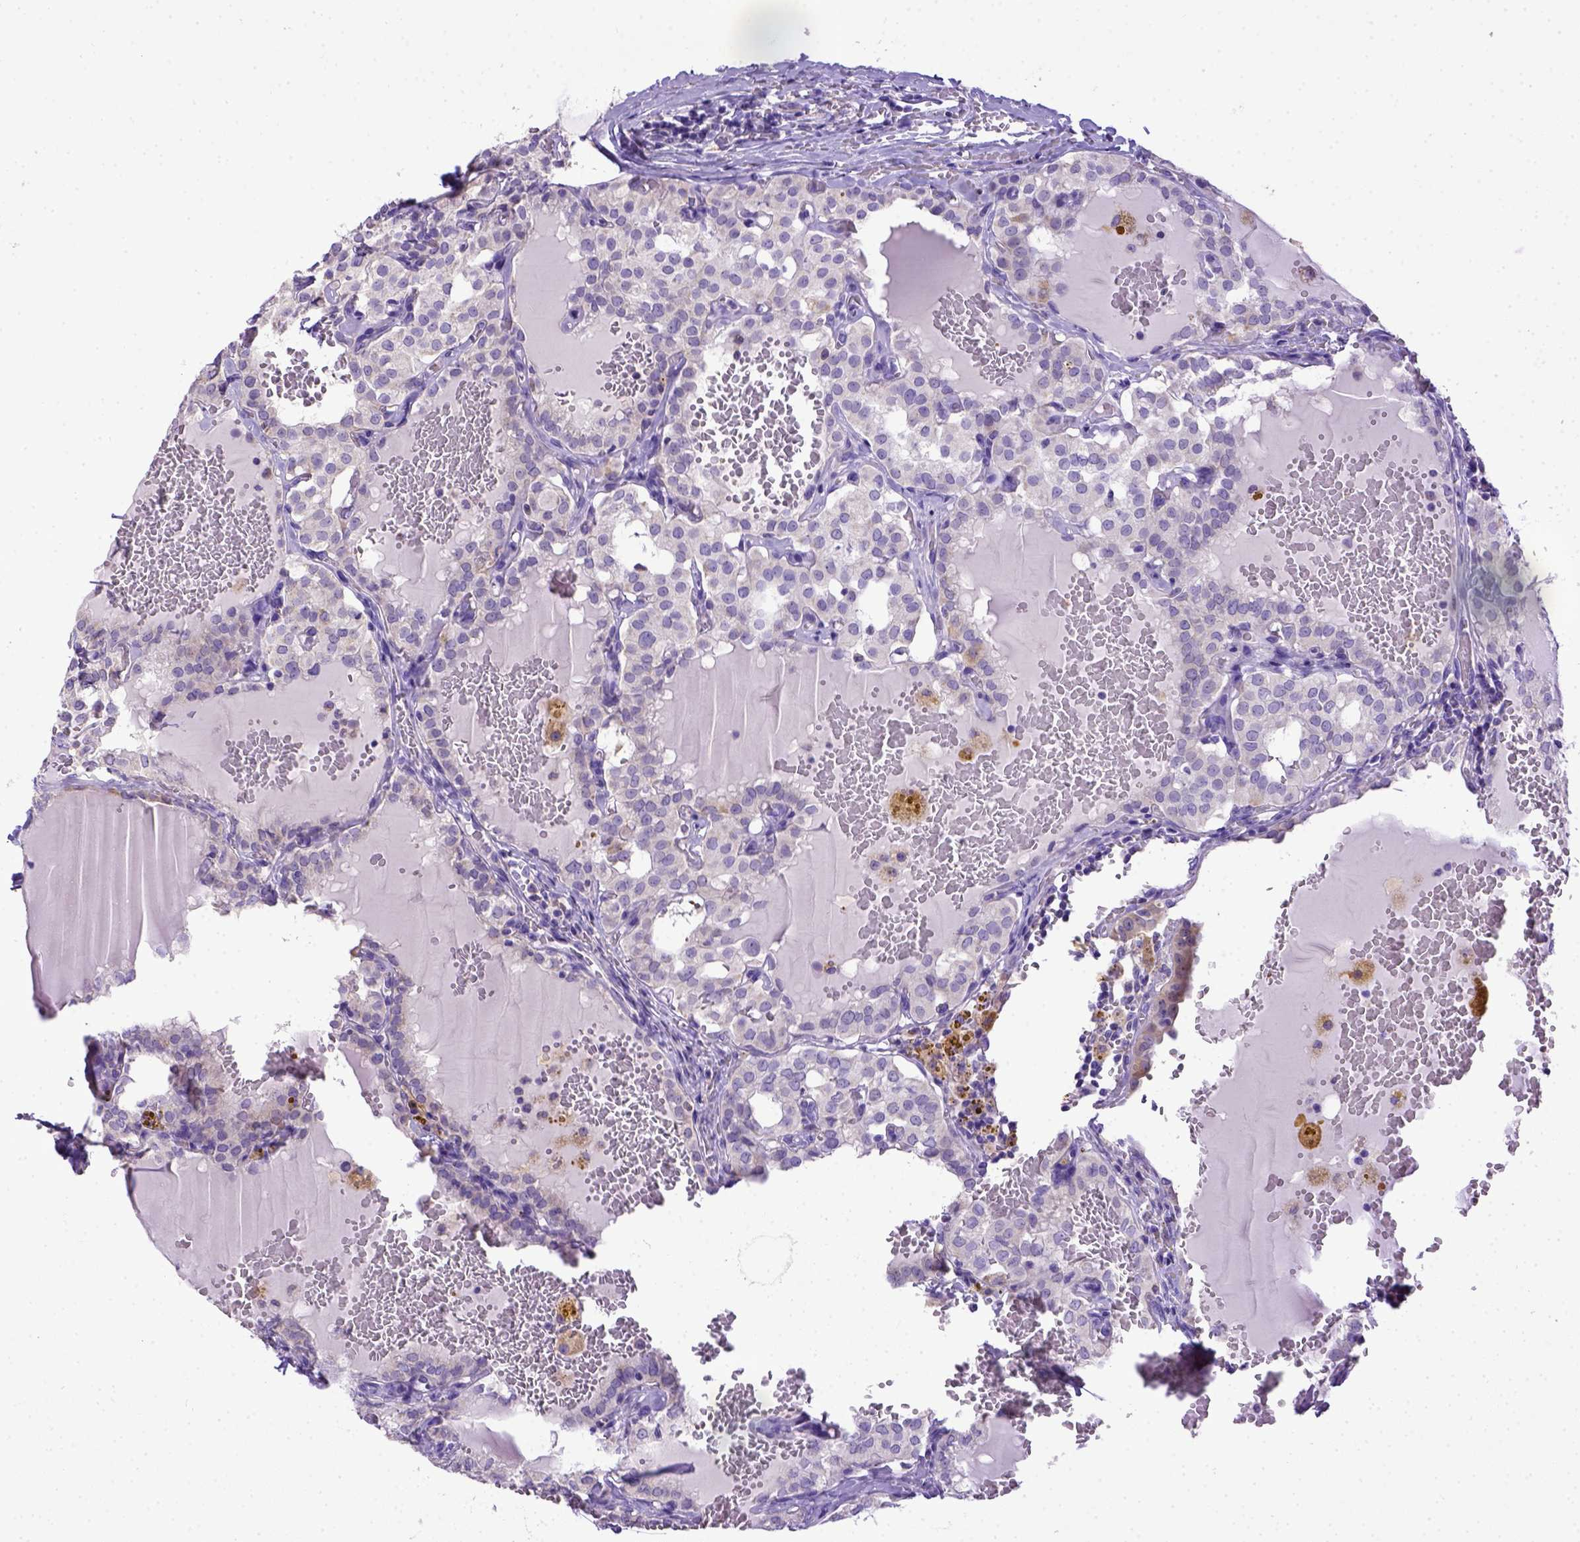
{"staining": {"intensity": "negative", "quantity": "none", "location": "none"}, "tissue": "thyroid cancer", "cell_type": "Tumor cells", "image_type": "cancer", "snomed": [{"axis": "morphology", "description": "Papillary adenocarcinoma, NOS"}, {"axis": "topography", "description": "Thyroid gland"}], "caption": "Papillary adenocarcinoma (thyroid) was stained to show a protein in brown. There is no significant positivity in tumor cells.", "gene": "SPEF1", "patient": {"sex": "male", "age": 20}}